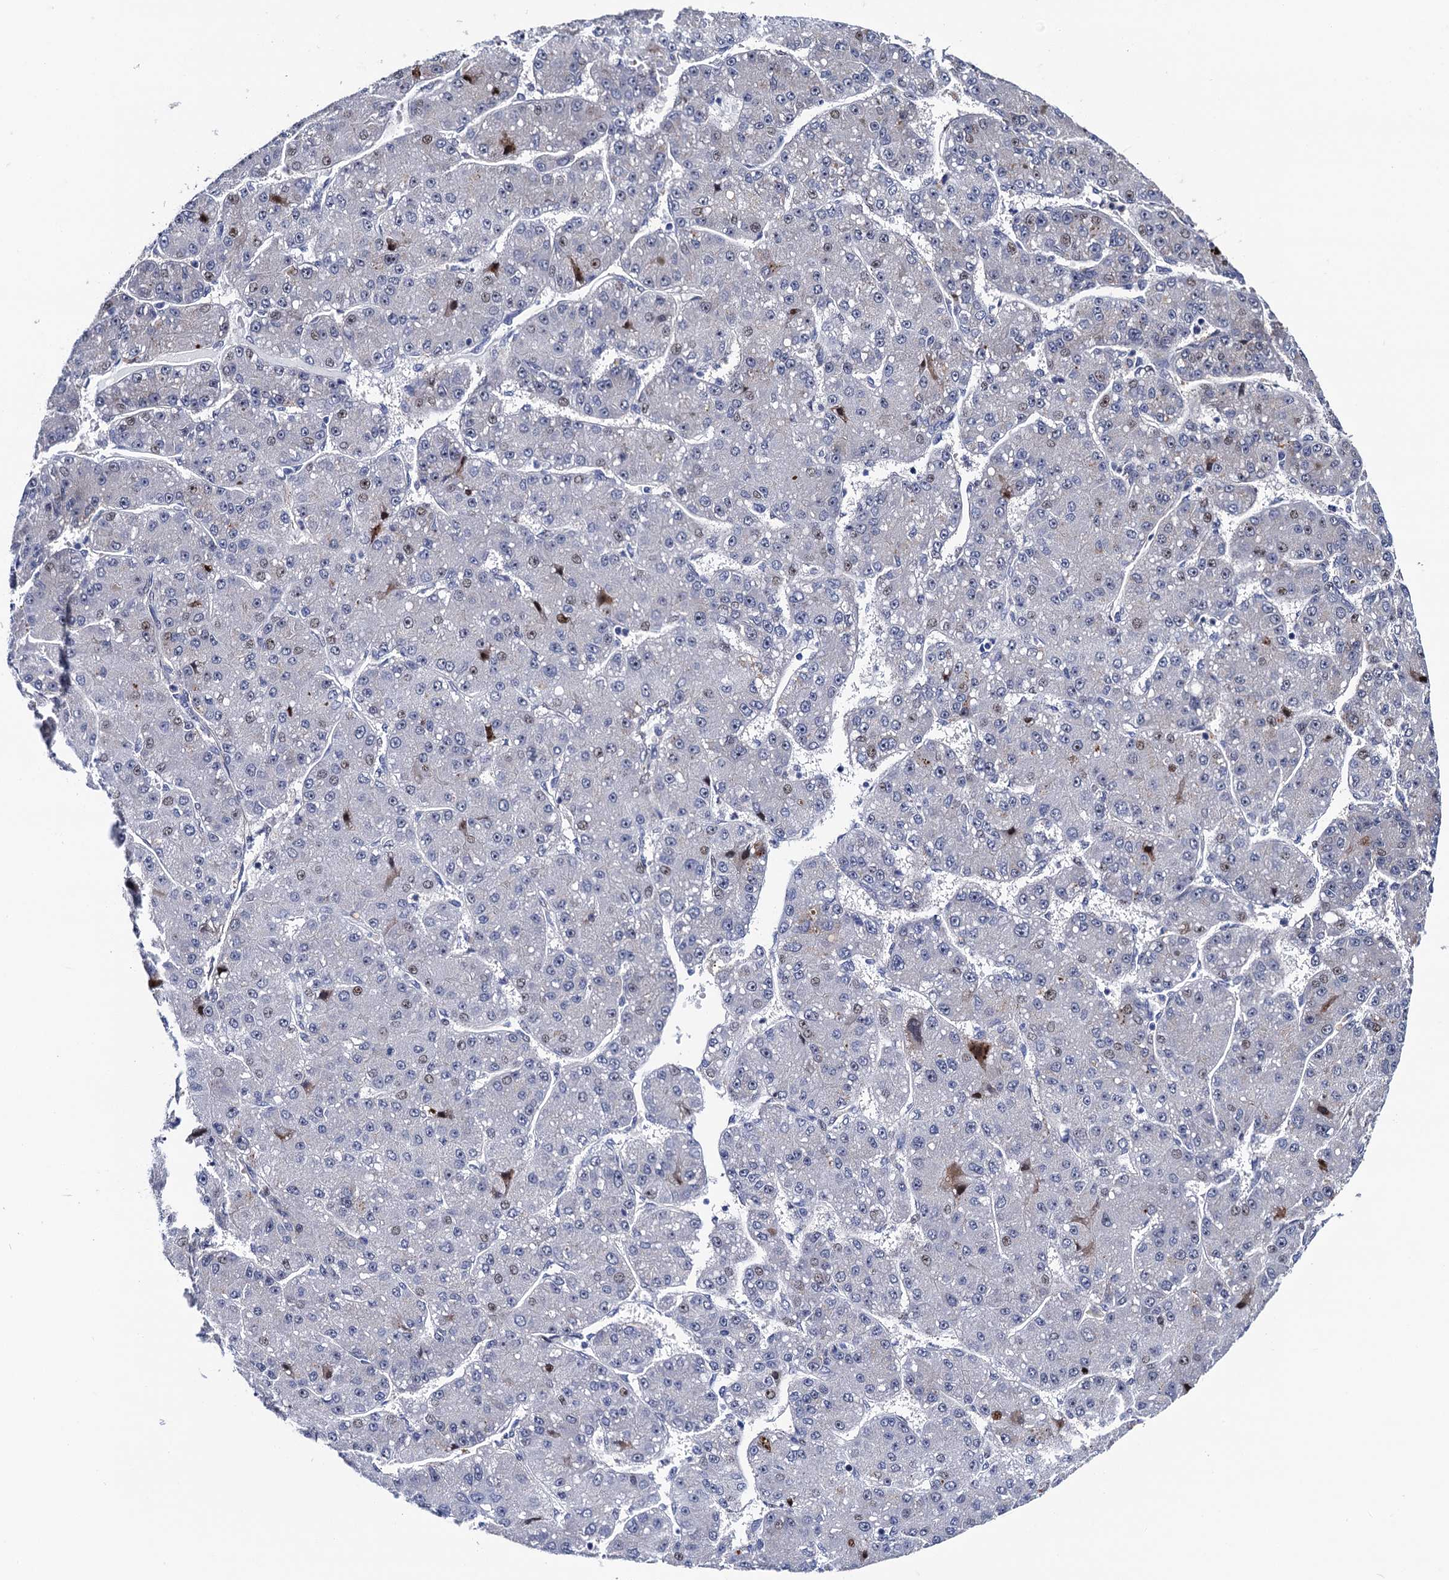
{"staining": {"intensity": "weak", "quantity": "<25%", "location": "nuclear"}, "tissue": "liver cancer", "cell_type": "Tumor cells", "image_type": "cancer", "snomed": [{"axis": "morphology", "description": "Carcinoma, Hepatocellular, NOS"}, {"axis": "topography", "description": "Liver"}], "caption": "DAB immunohistochemical staining of hepatocellular carcinoma (liver) displays no significant positivity in tumor cells.", "gene": "TRMT112", "patient": {"sex": "male", "age": 67}}